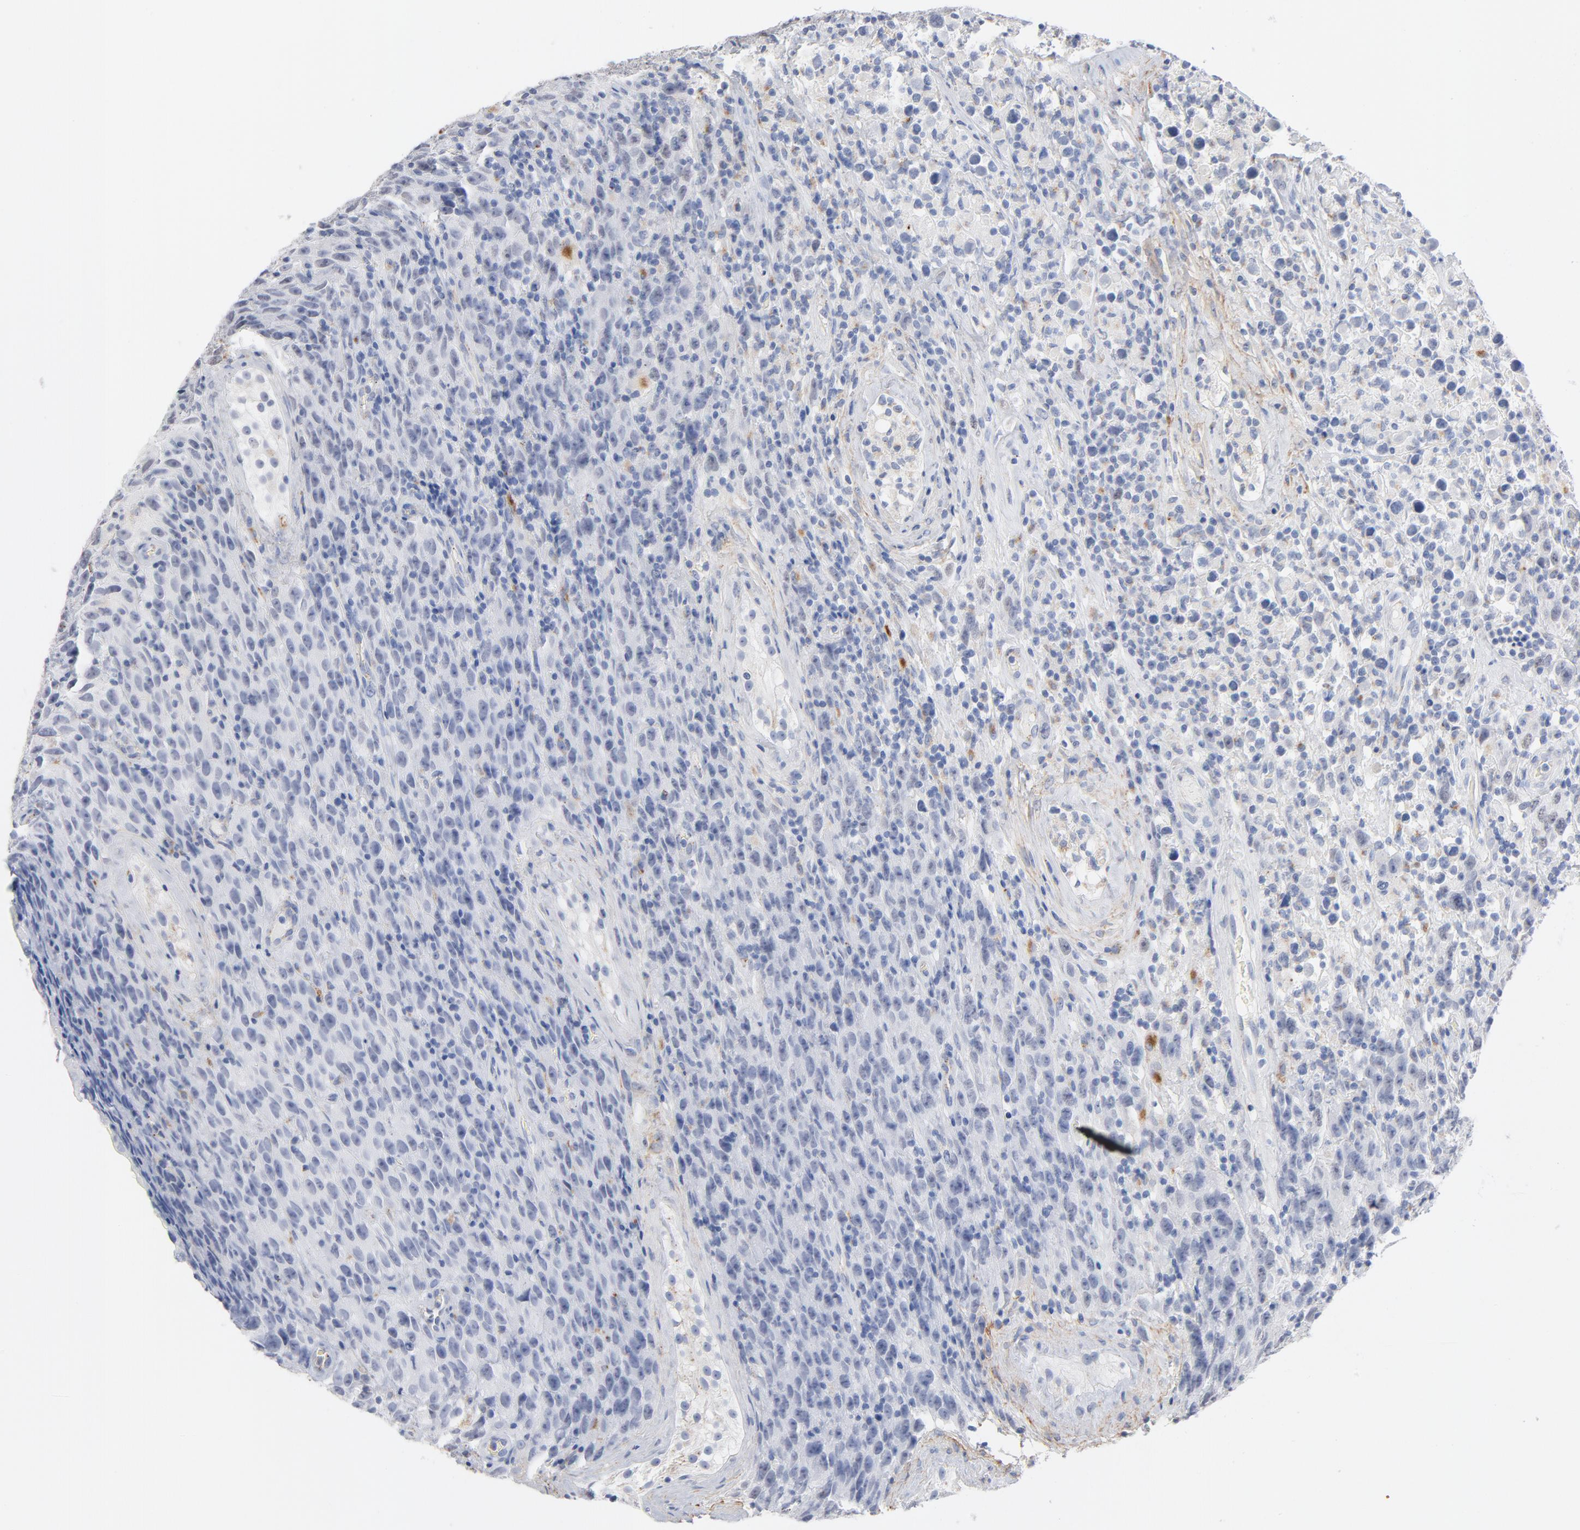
{"staining": {"intensity": "negative", "quantity": "none", "location": "none"}, "tissue": "testis cancer", "cell_type": "Tumor cells", "image_type": "cancer", "snomed": [{"axis": "morphology", "description": "Seminoma, NOS"}, {"axis": "topography", "description": "Testis"}], "caption": "There is no significant staining in tumor cells of testis cancer.", "gene": "LTBP2", "patient": {"sex": "male", "age": 52}}